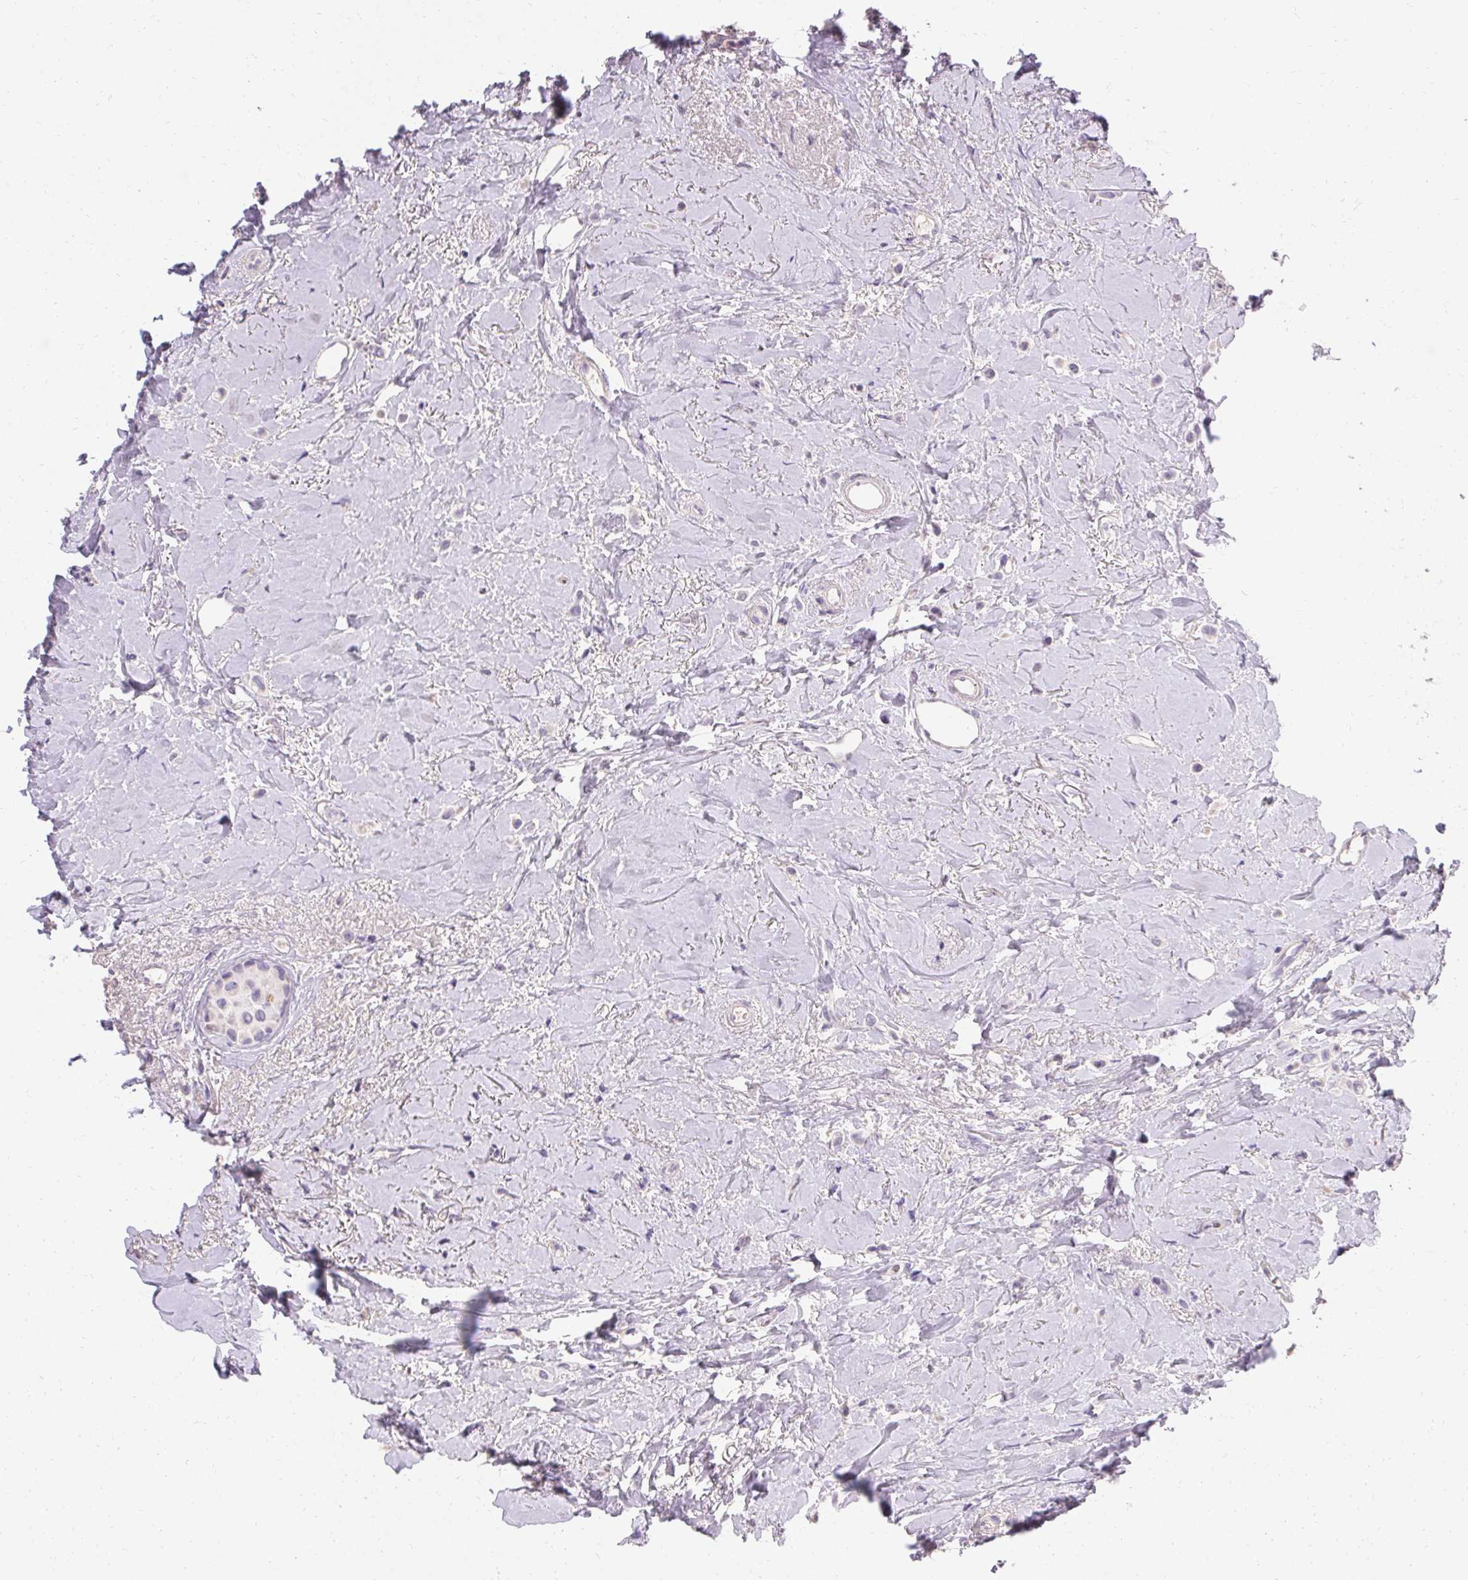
{"staining": {"intensity": "negative", "quantity": "none", "location": "none"}, "tissue": "breast cancer", "cell_type": "Tumor cells", "image_type": "cancer", "snomed": [{"axis": "morphology", "description": "Lobular carcinoma"}, {"axis": "topography", "description": "Breast"}], "caption": "A photomicrograph of breast lobular carcinoma stained for a protein demonstrates no brown staining in tumor cells.", "gene": "TRIP13", "patient": {"sex": "female", "age": 66}}